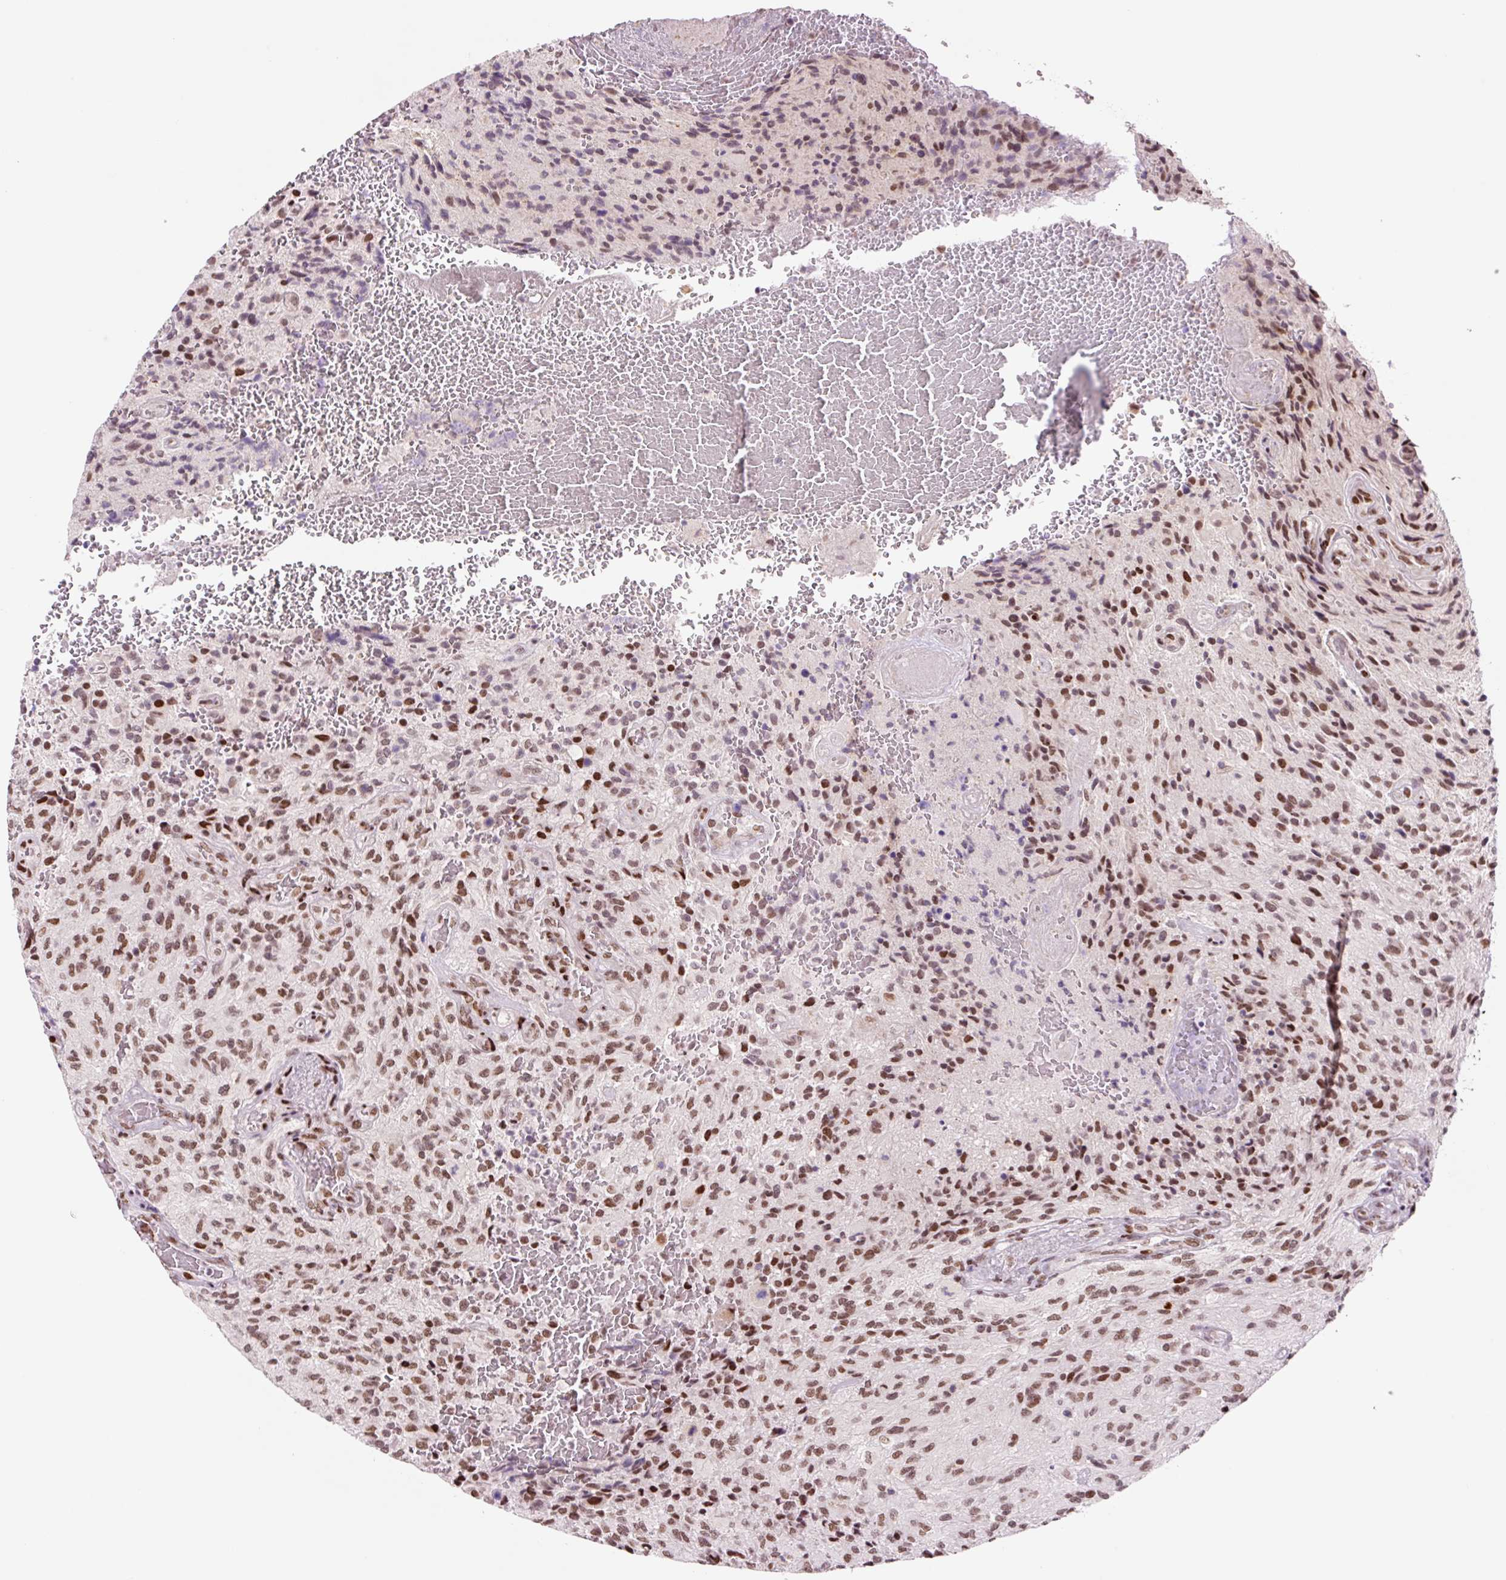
{"staining": {"intensity": "moderate", "quantity": ">75%", "location": "nuclear"}, "tissue": "glioma", "cell_type": "Tumor cells", "image_type": "cancer", "snomed": [{"axis": "morphology", "description": "Normal tissue, NOS"}, {"axis": "morphology", "description": "Glioma, malignant, High grade"}, {"axis": "topography", "description": "Cerebral cortex"}], "caption": "Immunohistochemistry (DAB) staining of high-grade glioma (malignant) exhibits moderate nuclear protein staining in approximately >75% of tumor cells.", "gene": "CCNL2", "patient": {"sex": "male", "age": 56}}